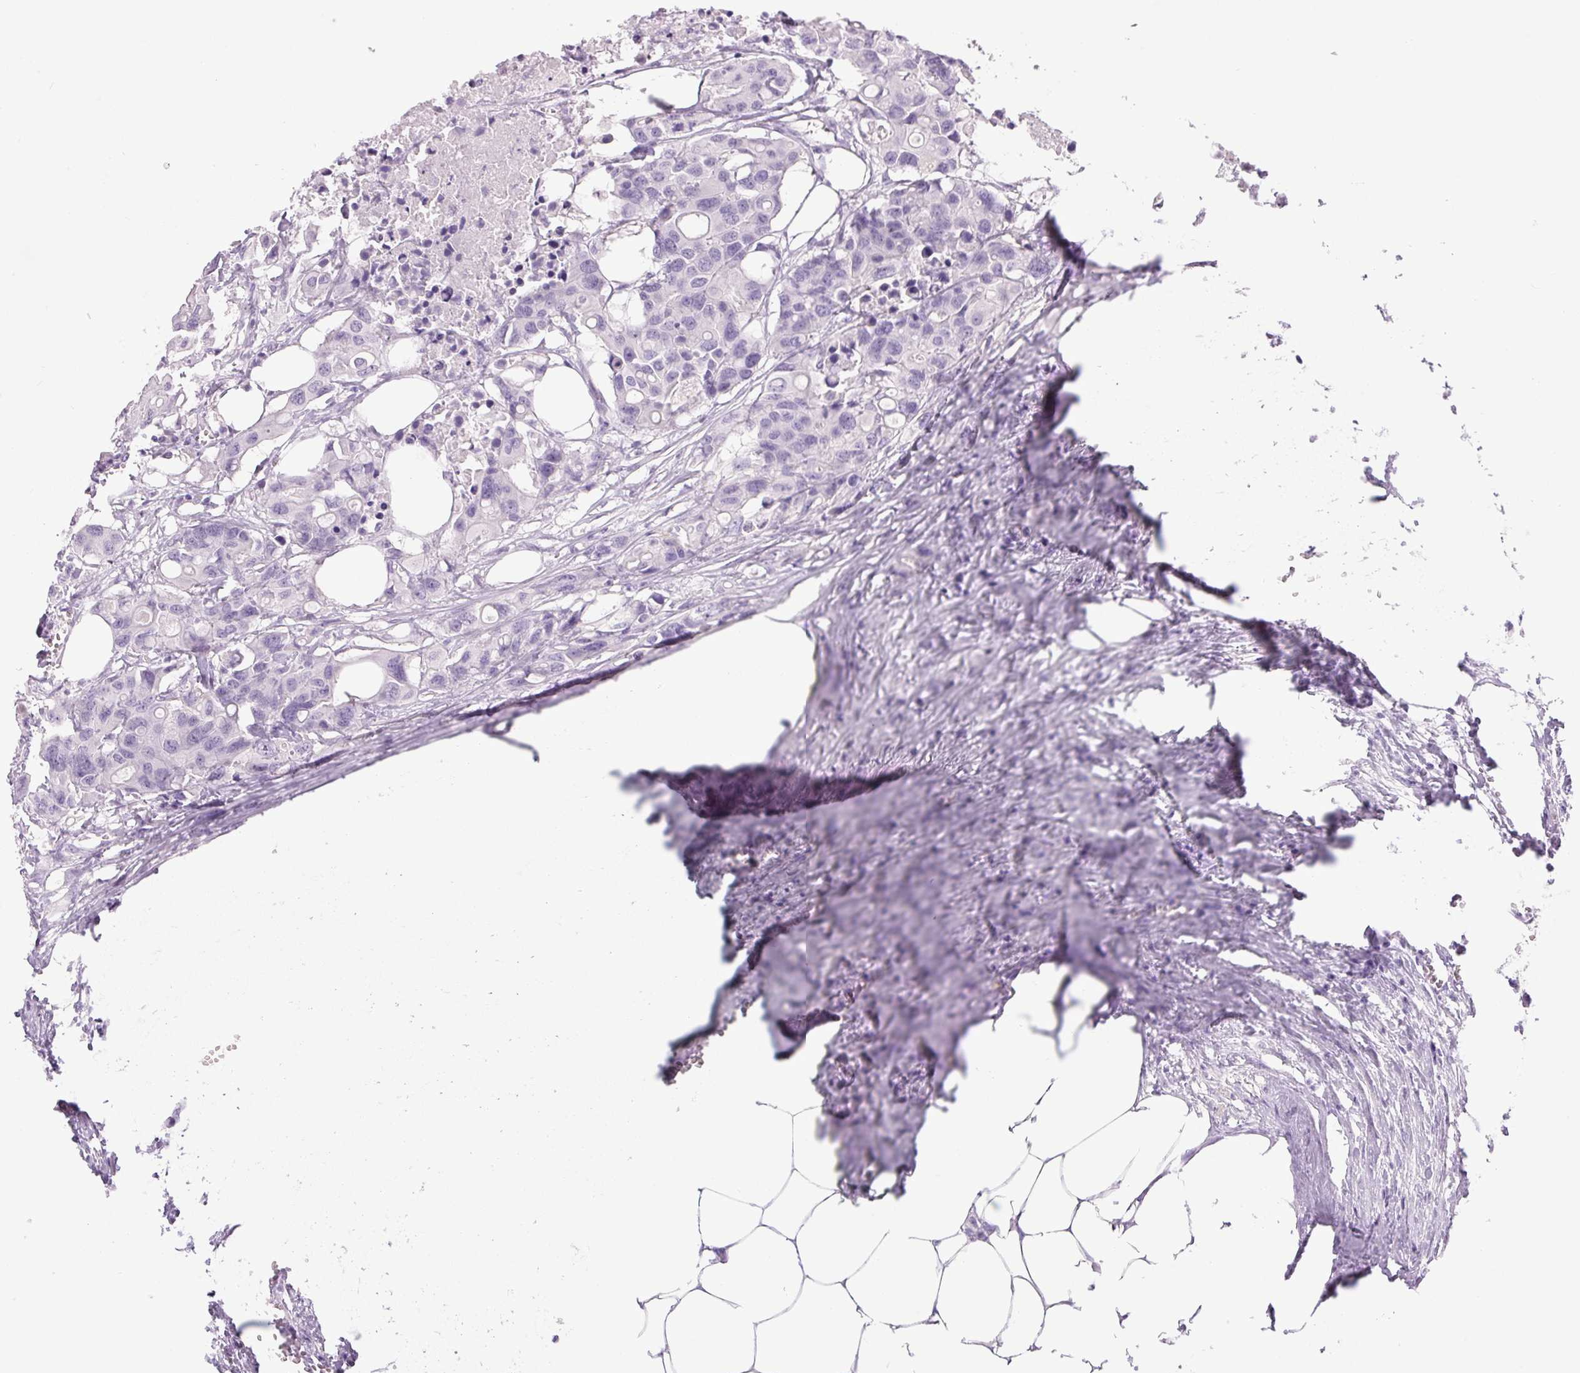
{"staining": {"intensity": "negative", "quantity": "none", "location": "none"}, "tissue": "colorectal cancer", "cell_type": "Tumor cells", "image_type": "cancer", "snomed": [{"axis": "morphology", "description": "Adenocarcinoma, NOS"}, {"axis": "topography", "description": "Colon"}], "caption": "Tumor cells are negative for protein expression in human adenocarcinoma (colorectal).", "gene": "COL9A2", "patient": {"sex": "male", "age": 77}}